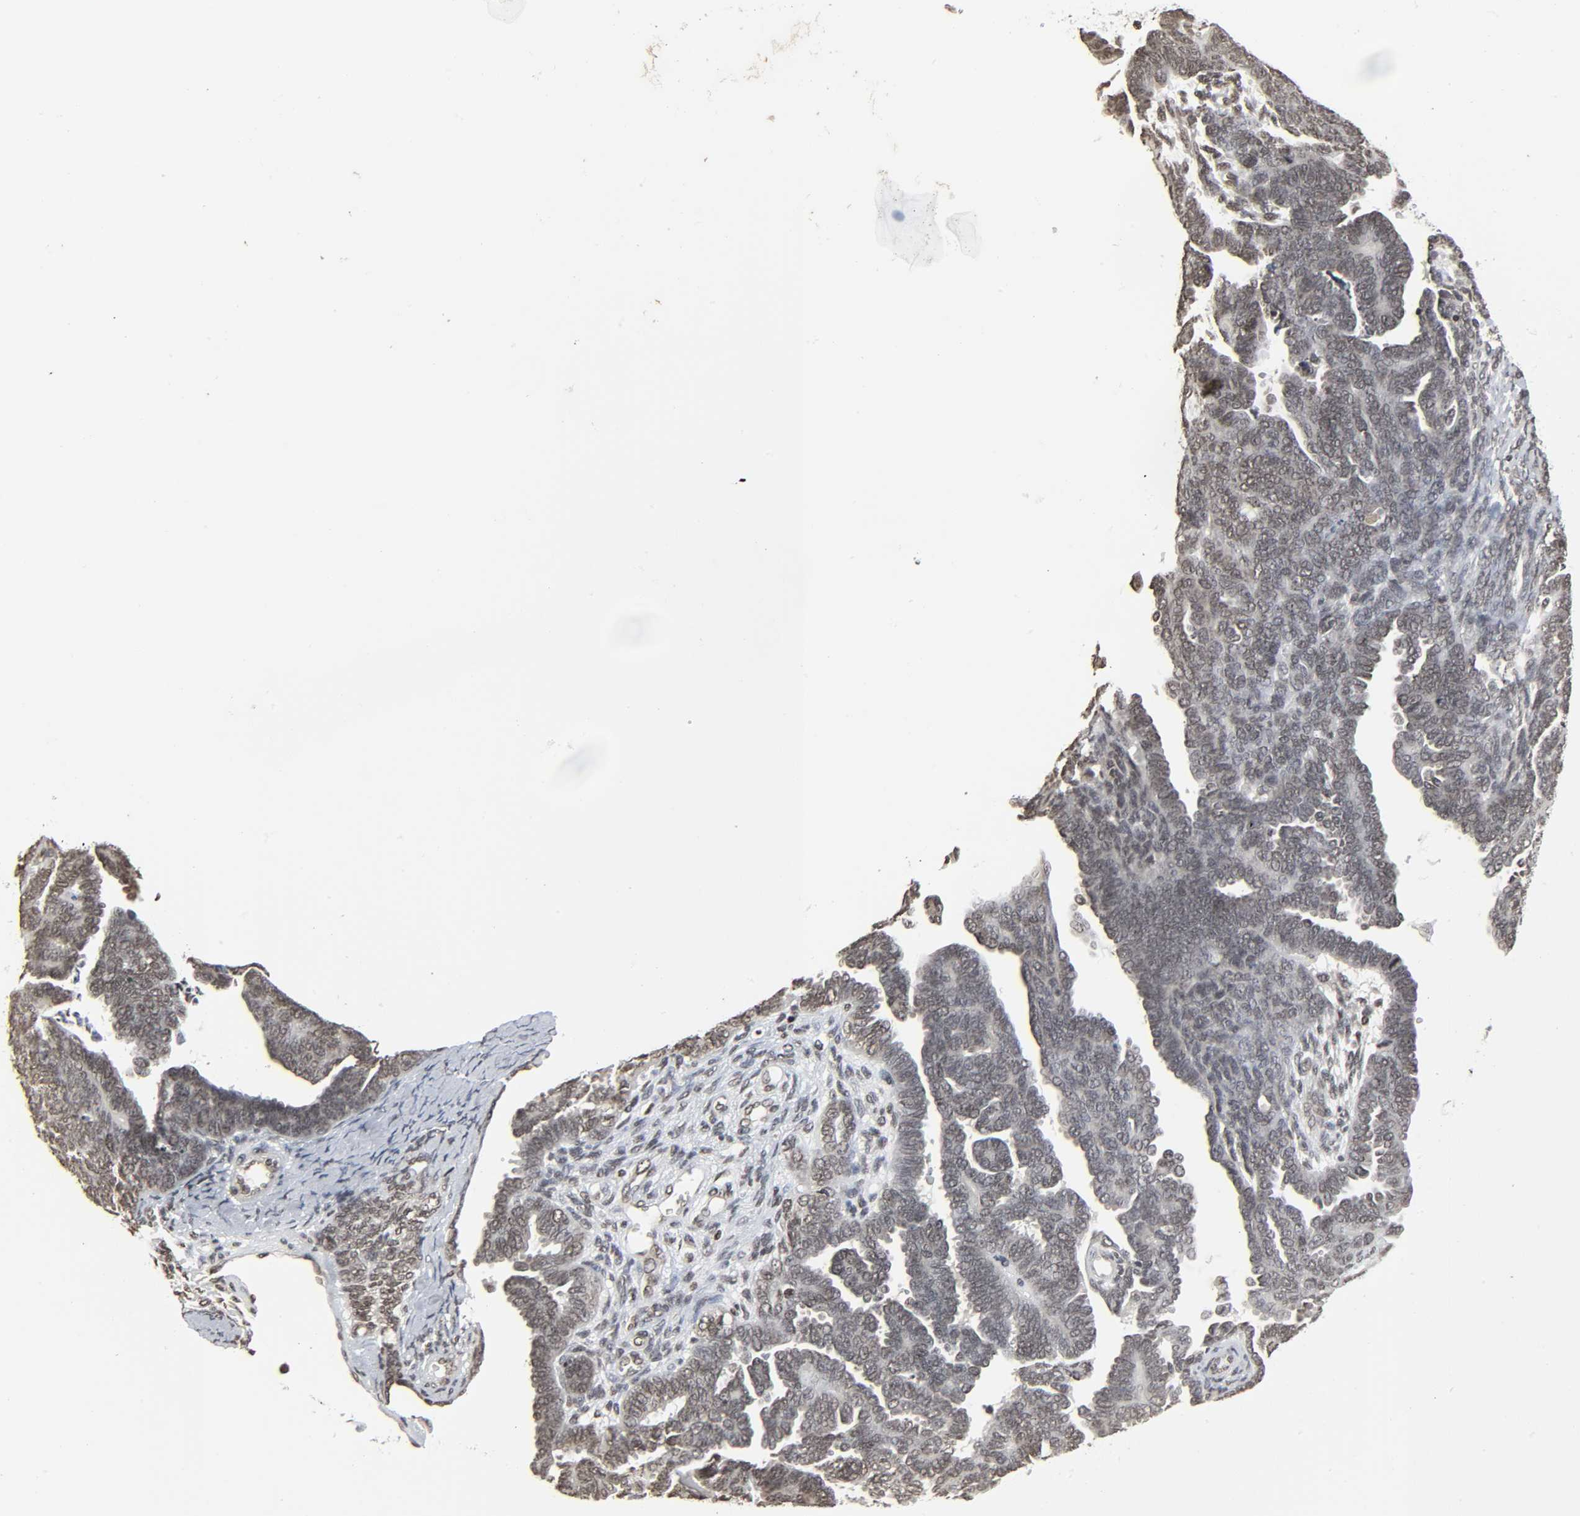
{"staining": {"intensity": "moderate", "quantity": ">75%", "location": "nuclear"}, "tissue": "endometrial cancer", "cell_type": "Tumor cells", "image_type": "cancer", "snomed": [{"axis": "morphology", "description": "Neoplasm, malignant, NOS"}, {"axis": "topography", "description": "Endometrium"}], "caption": "The micrograph exhibits staining of malignant neoplasm (endometrial), revealing moderate nuclear protein positivity (brown color) within tumor cells. (DAB (3,3'-diaminobenzidine) IHC with brightfield microscopy, high magnification).", "gene": "ELAVL1", "patient": {"sex": "female", "age": 74}}